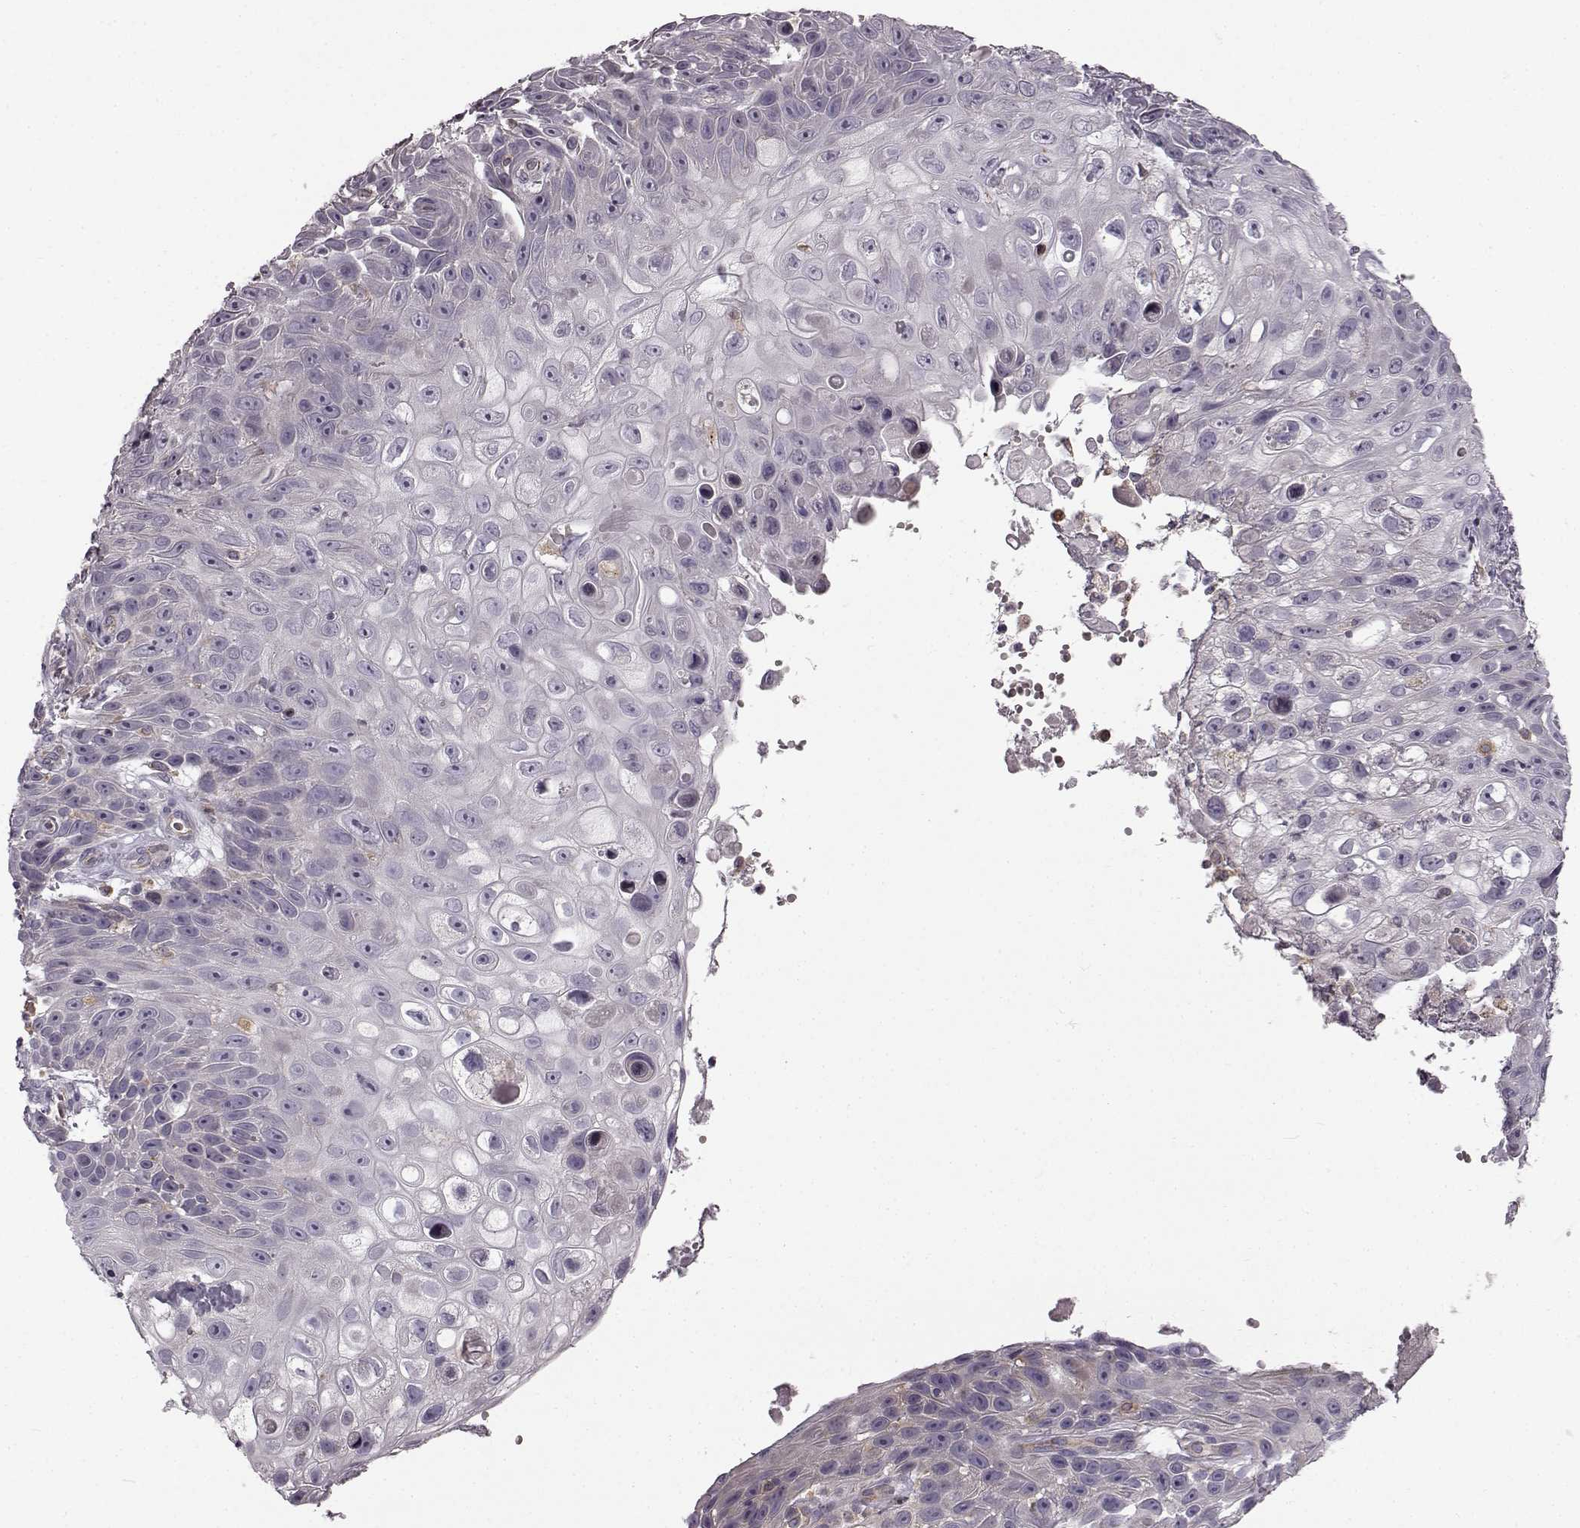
{"staining": {"intensity": "negative", "quantity": "none", "location": "none"}, "tissue": "skin cancer", "cell_type": "Tumor cells", "image_type": "cancer", "snomed": [{"axis": "morphology", "description": "Squamous cell carcinoma, NOS"}, {"axis": "topography", "description": "Skin"}], "caption": "The photomicrograph reveals no significant staining in tumor cells of skin cancer (squamous cell carcinoma).", "gene": "B3GNT6", "patient": {"sex": "male", "age": 82}}